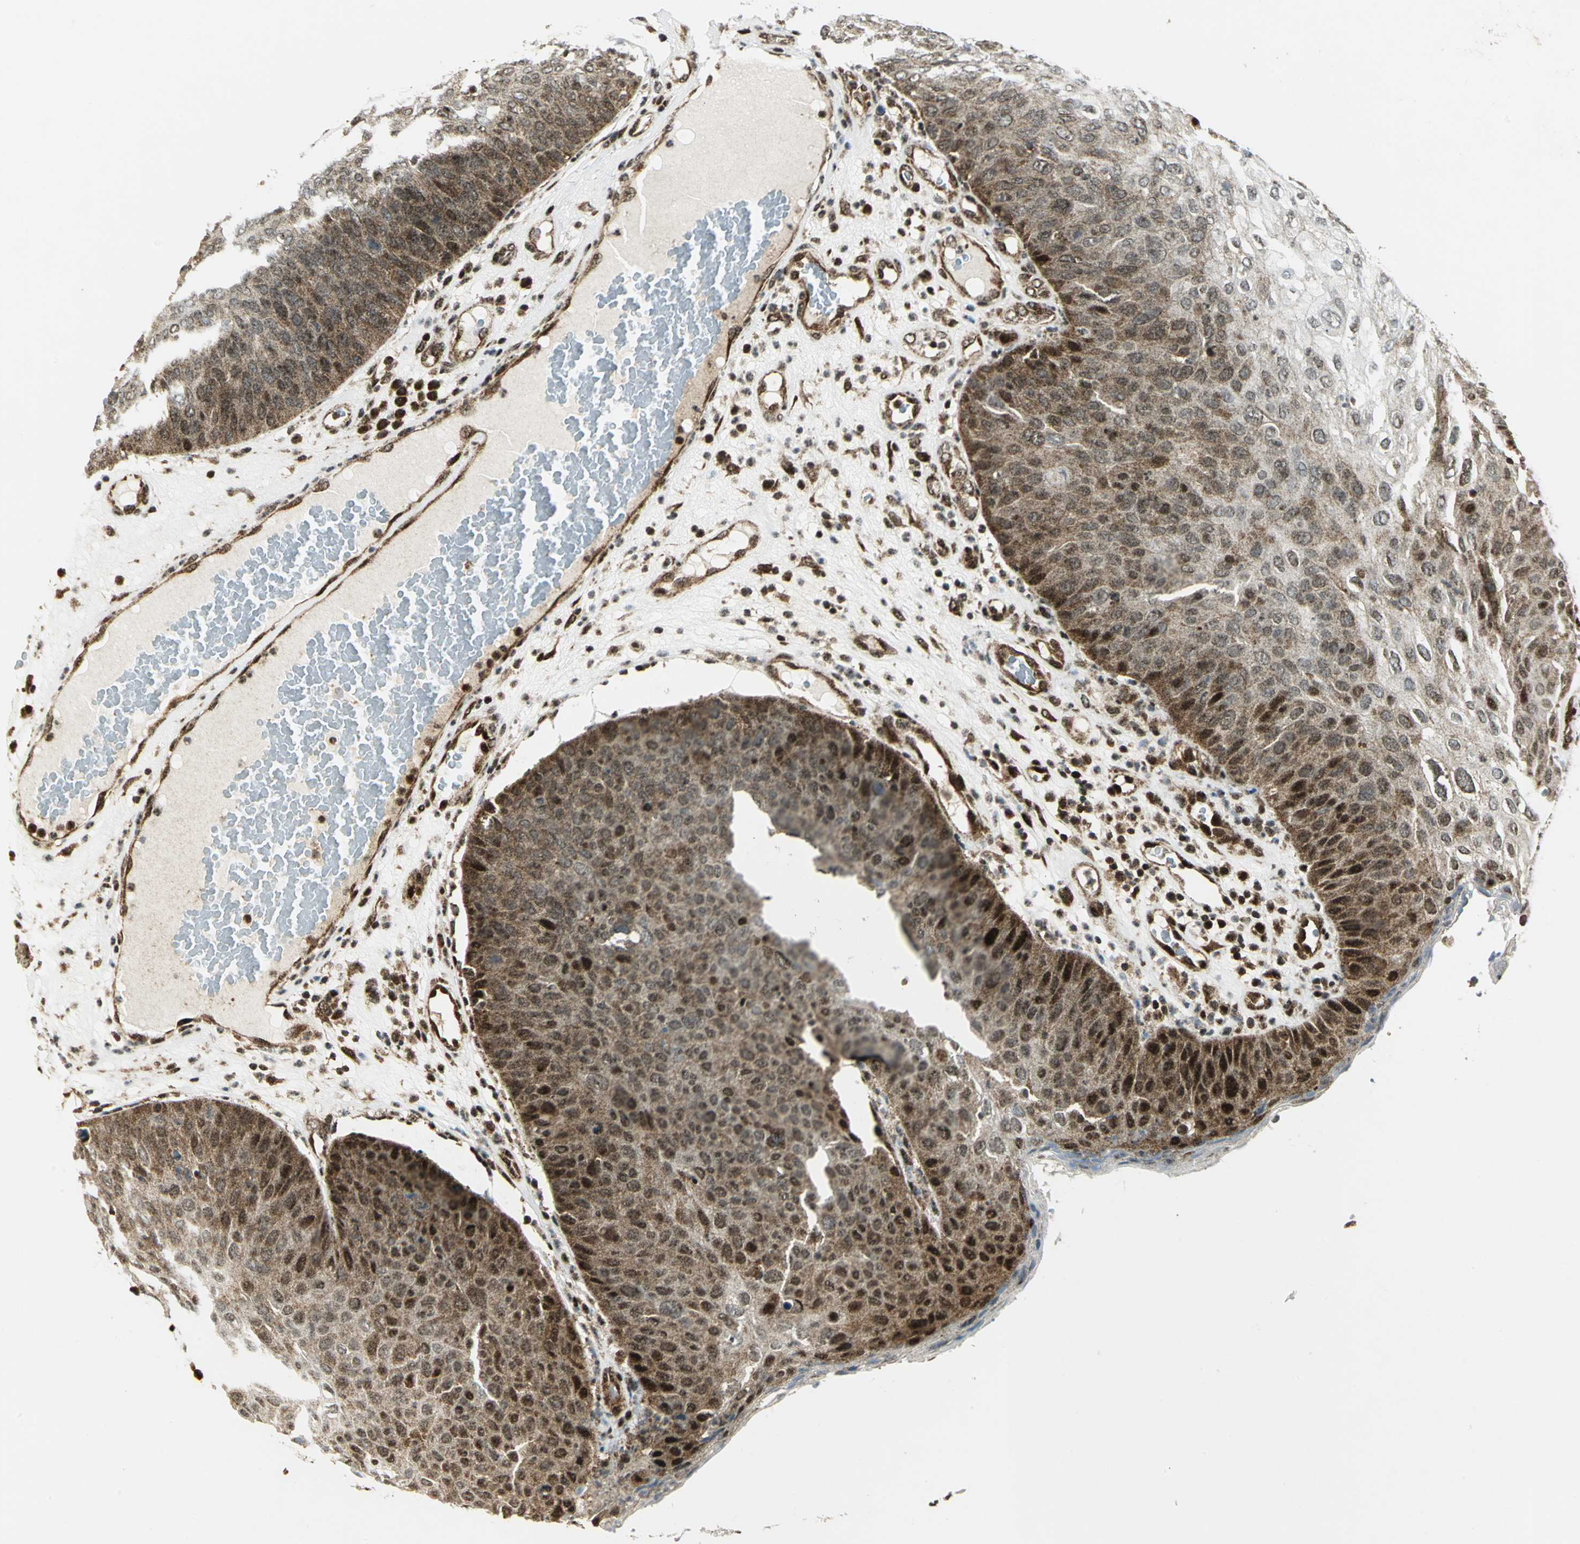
{"staining": {"intensity": "strong", "quantity": ">75%", "location": "cytoplasmic/membranous,nuclear"}, "tissue": "skin cancer", "cell_type": "Tumor cells", "image_type": "cancer", "snomed": [{"axis": "morphology", "description": "Squamous cell carcinoma, NOS"}, {"axis": "topography", "description": "Skin"}], "caption": "High-power microscopy captured an immunohistochemistry (IHC) micrograph of skin cancer, revealing strong cytoplasmic/membranous and nuclear expression in about >75% of tumor cells.", "gene": "COPS5", "patient": {"sex": "male", "age": 87}}